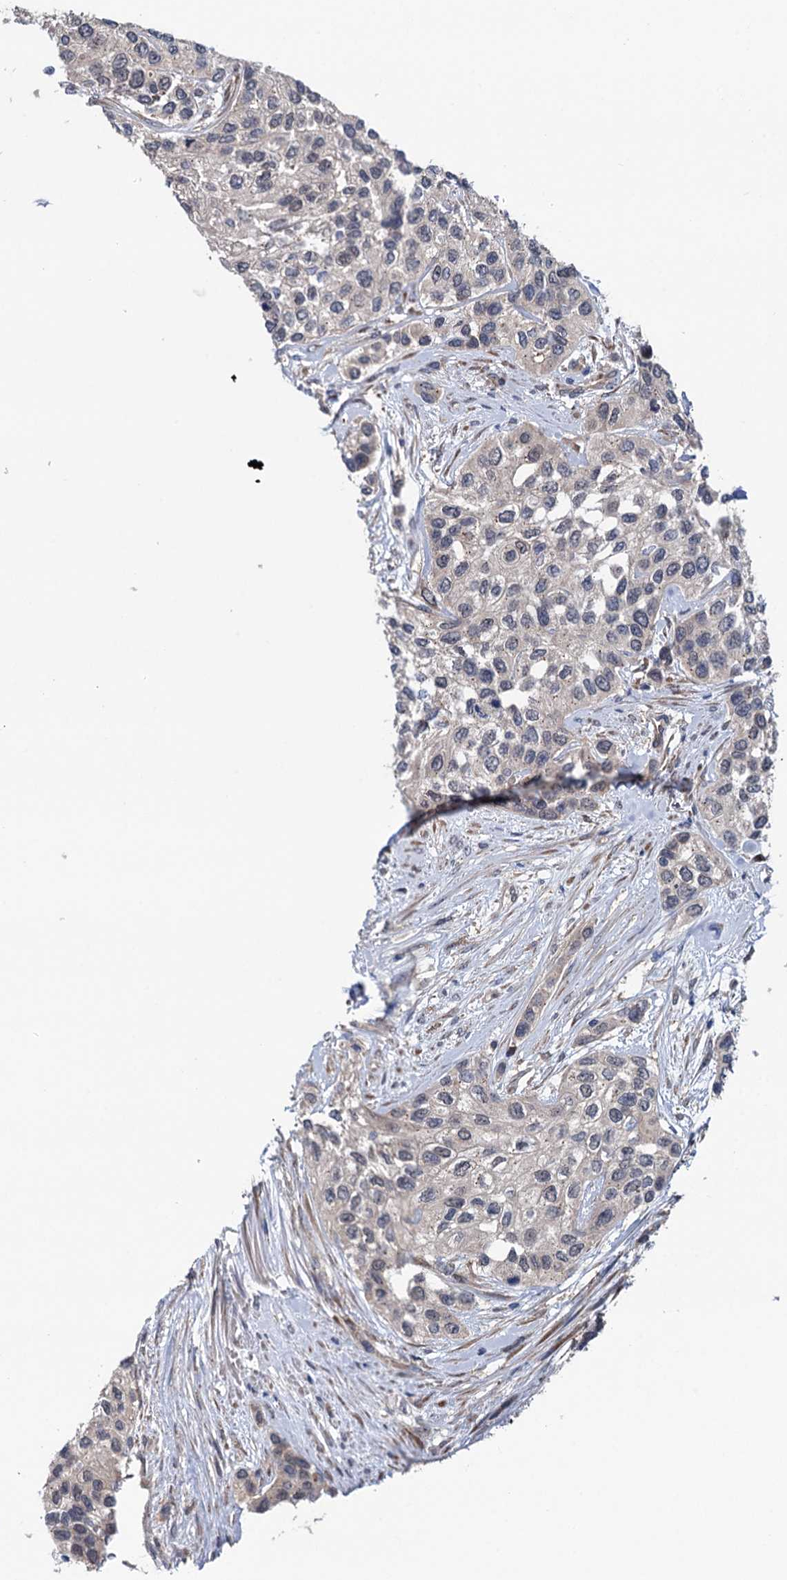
{"staining": {"intensity": "negative", "quantity": "none", "location": "none"}, "tissue": "urothelial cancer", "cell_type": "Tumor cells", "image_type": "cancer", "snomed": [{"axis": "morphology", "description": "Normal tissue, NOS"}, {"axis": "morphology", "description": "Urothelial carcinoma, High grade"}, {"axis": "topography", "description": "Vascular tissue"}, {"axis": "topography", "description": "Urinary bladder"}], "caption": "High-grade urothelial carcinoma was stained to show a protein in brown. There is no significant expression in tumor cells.", "gene": "EYA4", "patient": {"sex": "female", "age": 56}}